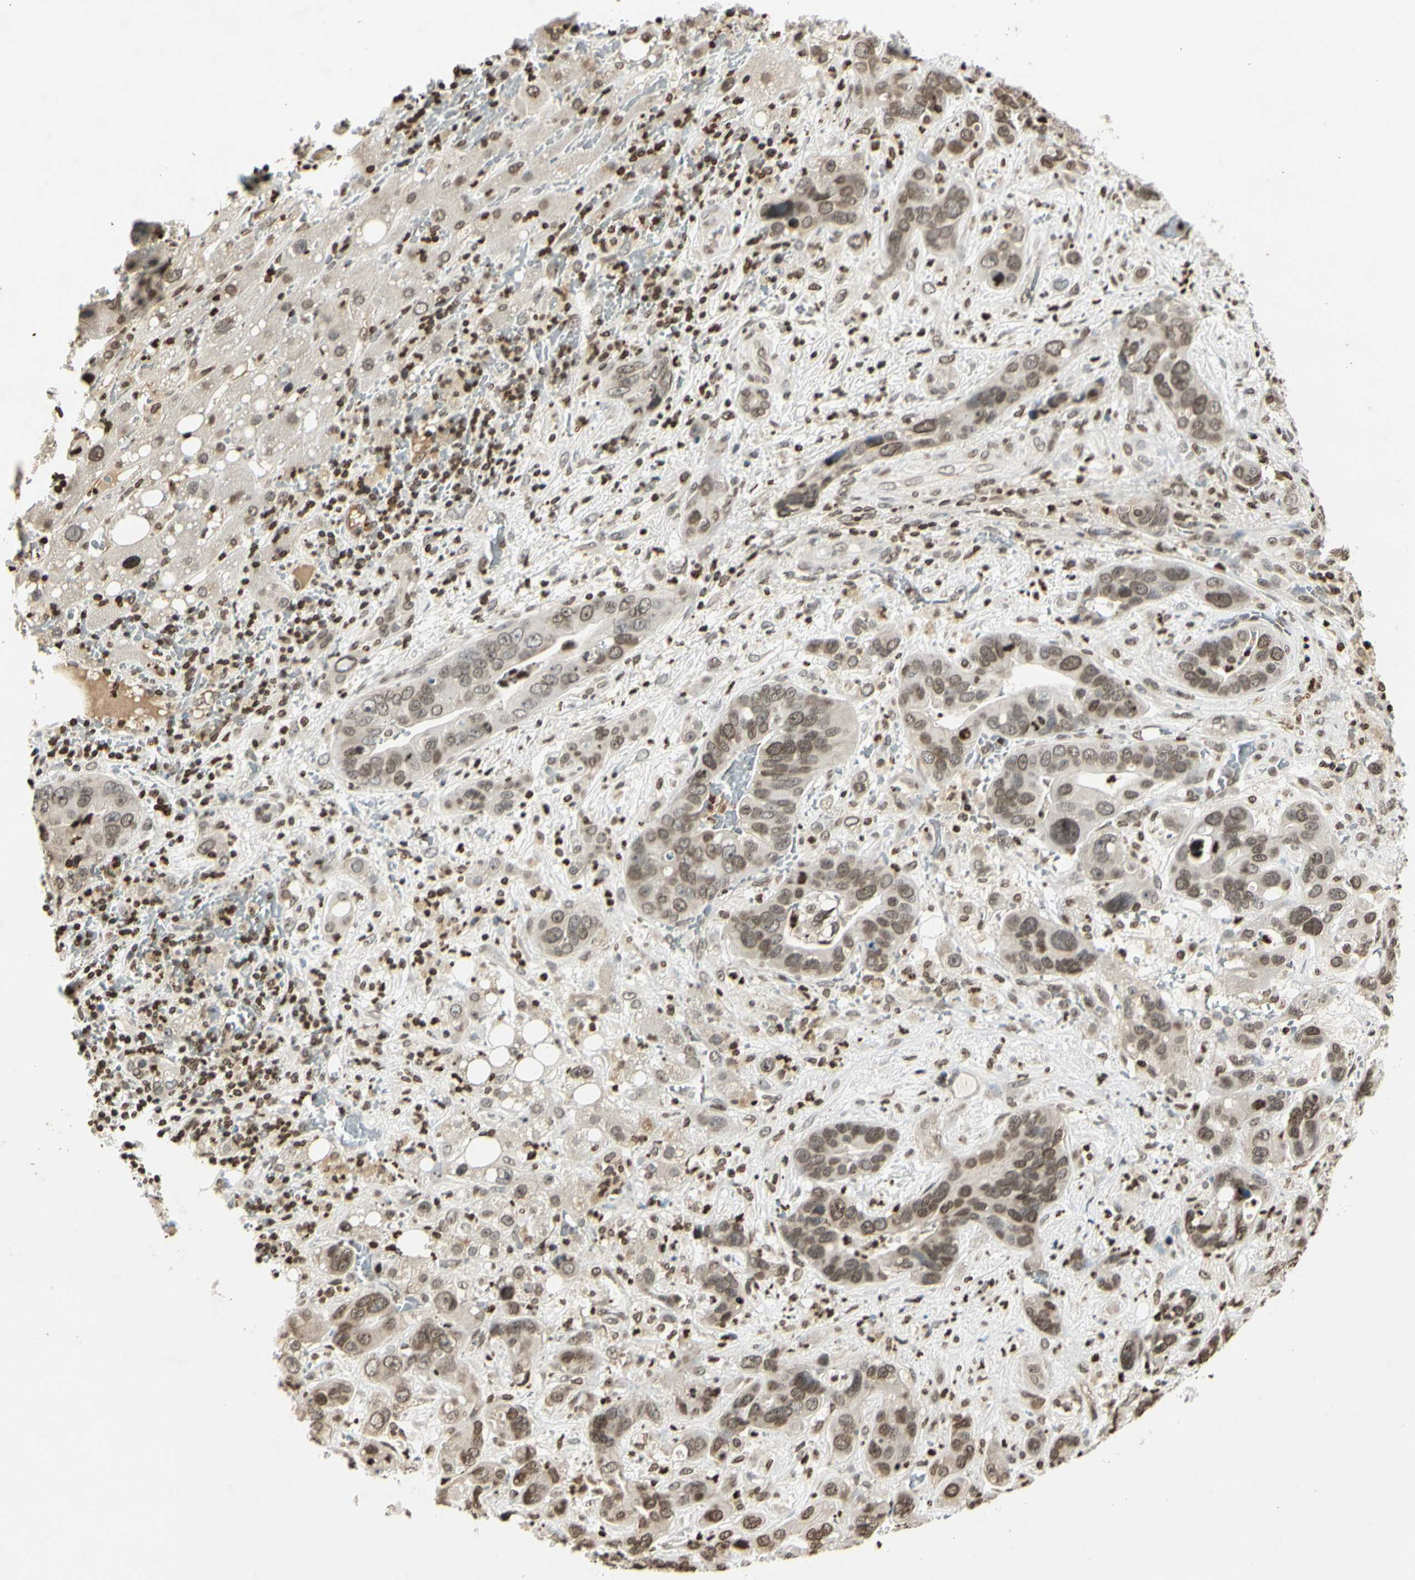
{"staining": {"intensity": "moderate", "quantity": "25%-75%", "location": "nuclear"}, "tissue": "liver cancer", "cell_type": "Tumor cells", "image_type": "cancer", "snomed": [{"axis": "morphology", "description": "Cholangiocarcinoma"}, {"axis": "topography", "description": "Liver"}], "caption": "This is an image of immunohistochemistry (IHC) staining of liver cholangiocarcinoma, which shows moderate staining in the nuclear of tumor cells.", "gene": "RORA", "patient": {"sex": "female", "age": 65}}